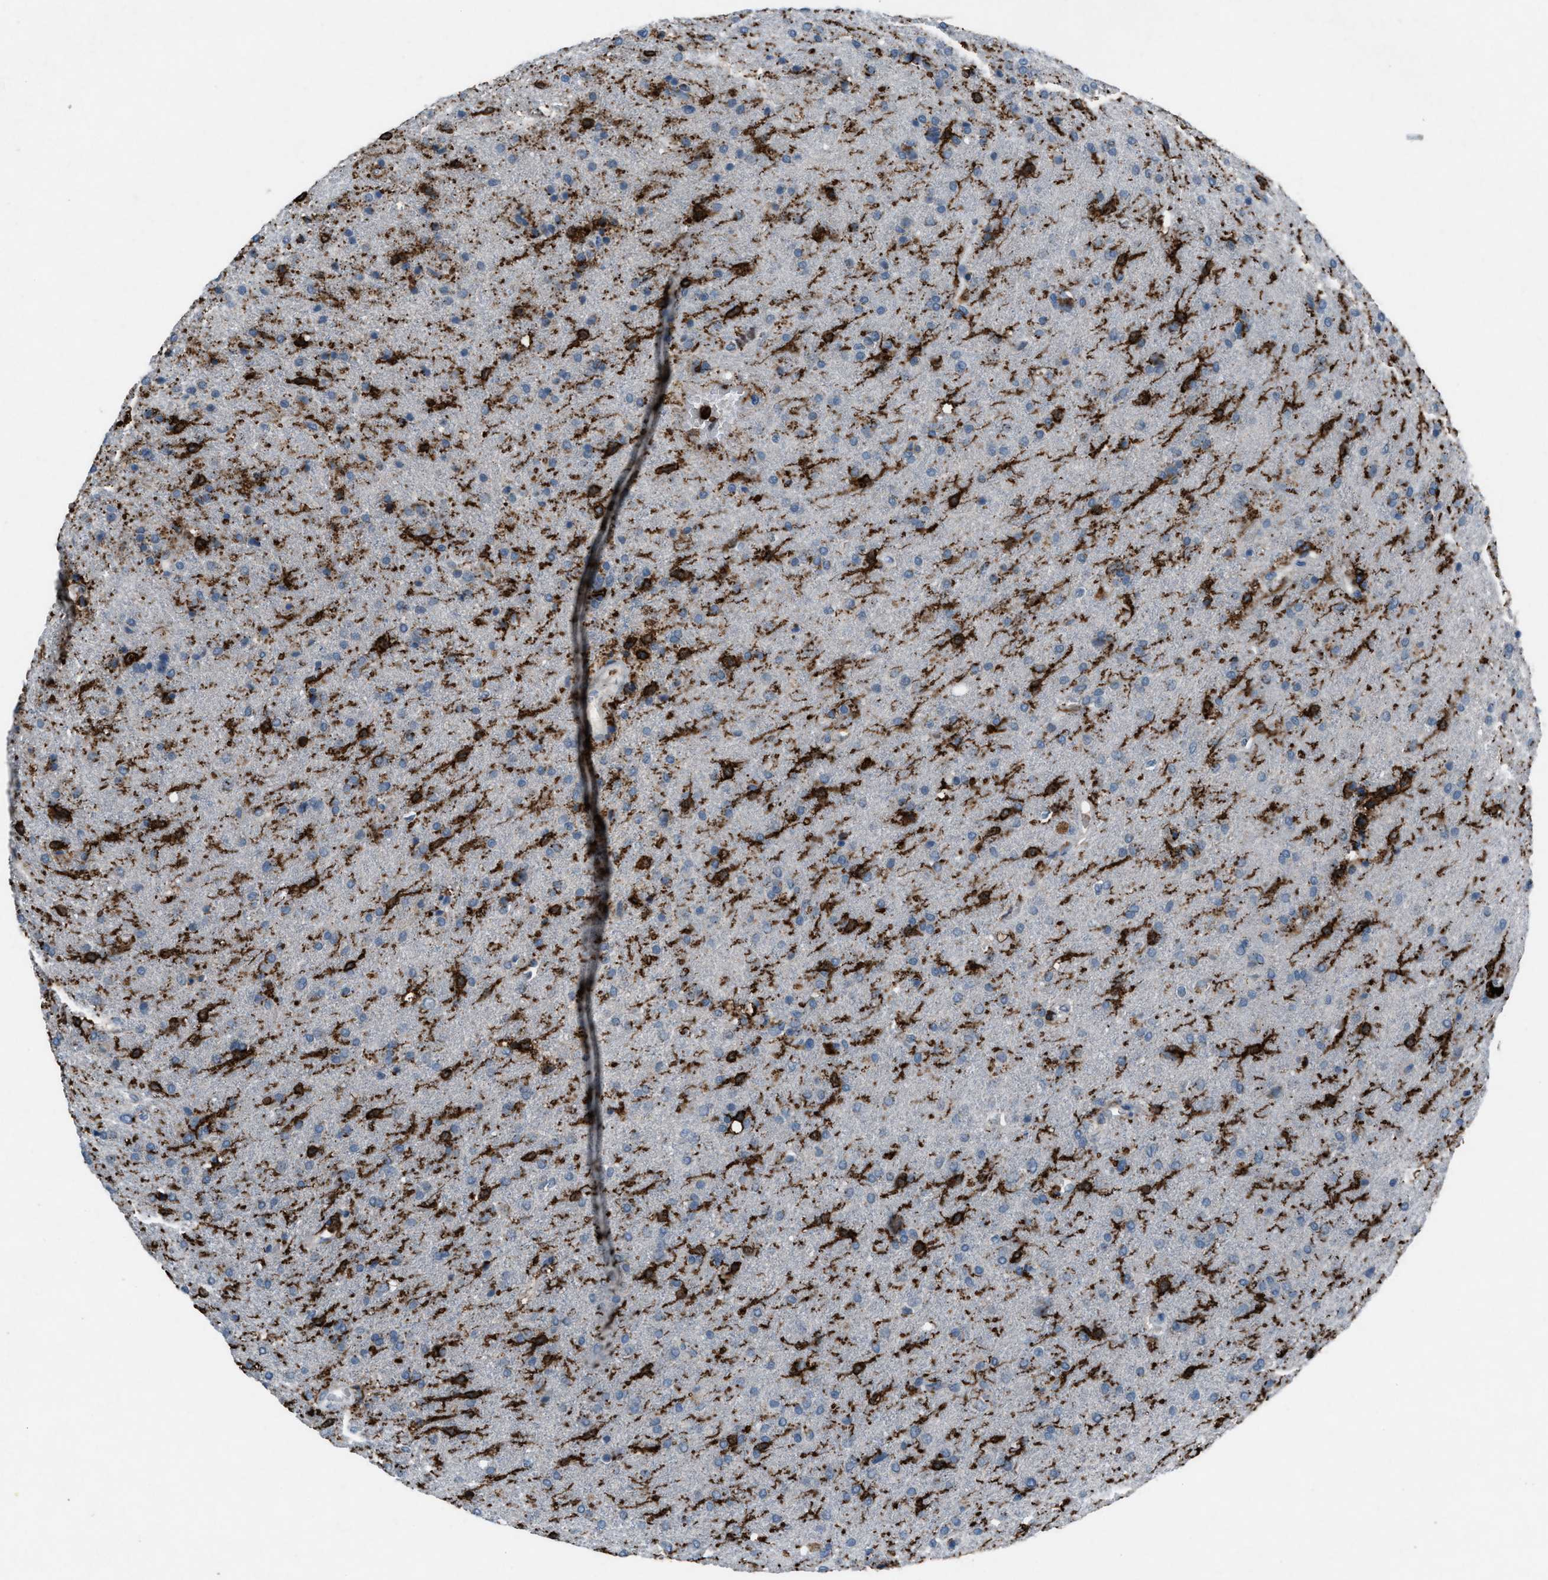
{"staining": {"intensity": "negative", "quantity": "none", "location": "none"}, "tissue": "glioma", "cell_type": "Tumor cells", "image_type": "cancer", "snomed": [{"axis": "morphology", "description": "Glioma, malignant, High grade"}, {"axis": "topography", "description": "Brain"}], "caption": "Protein analysis of malignant glioma (high-grade) shows no significant positivity in tumor cells.", "gene": "FCER1G", "patient": {"sex": "male", "age": 72}}